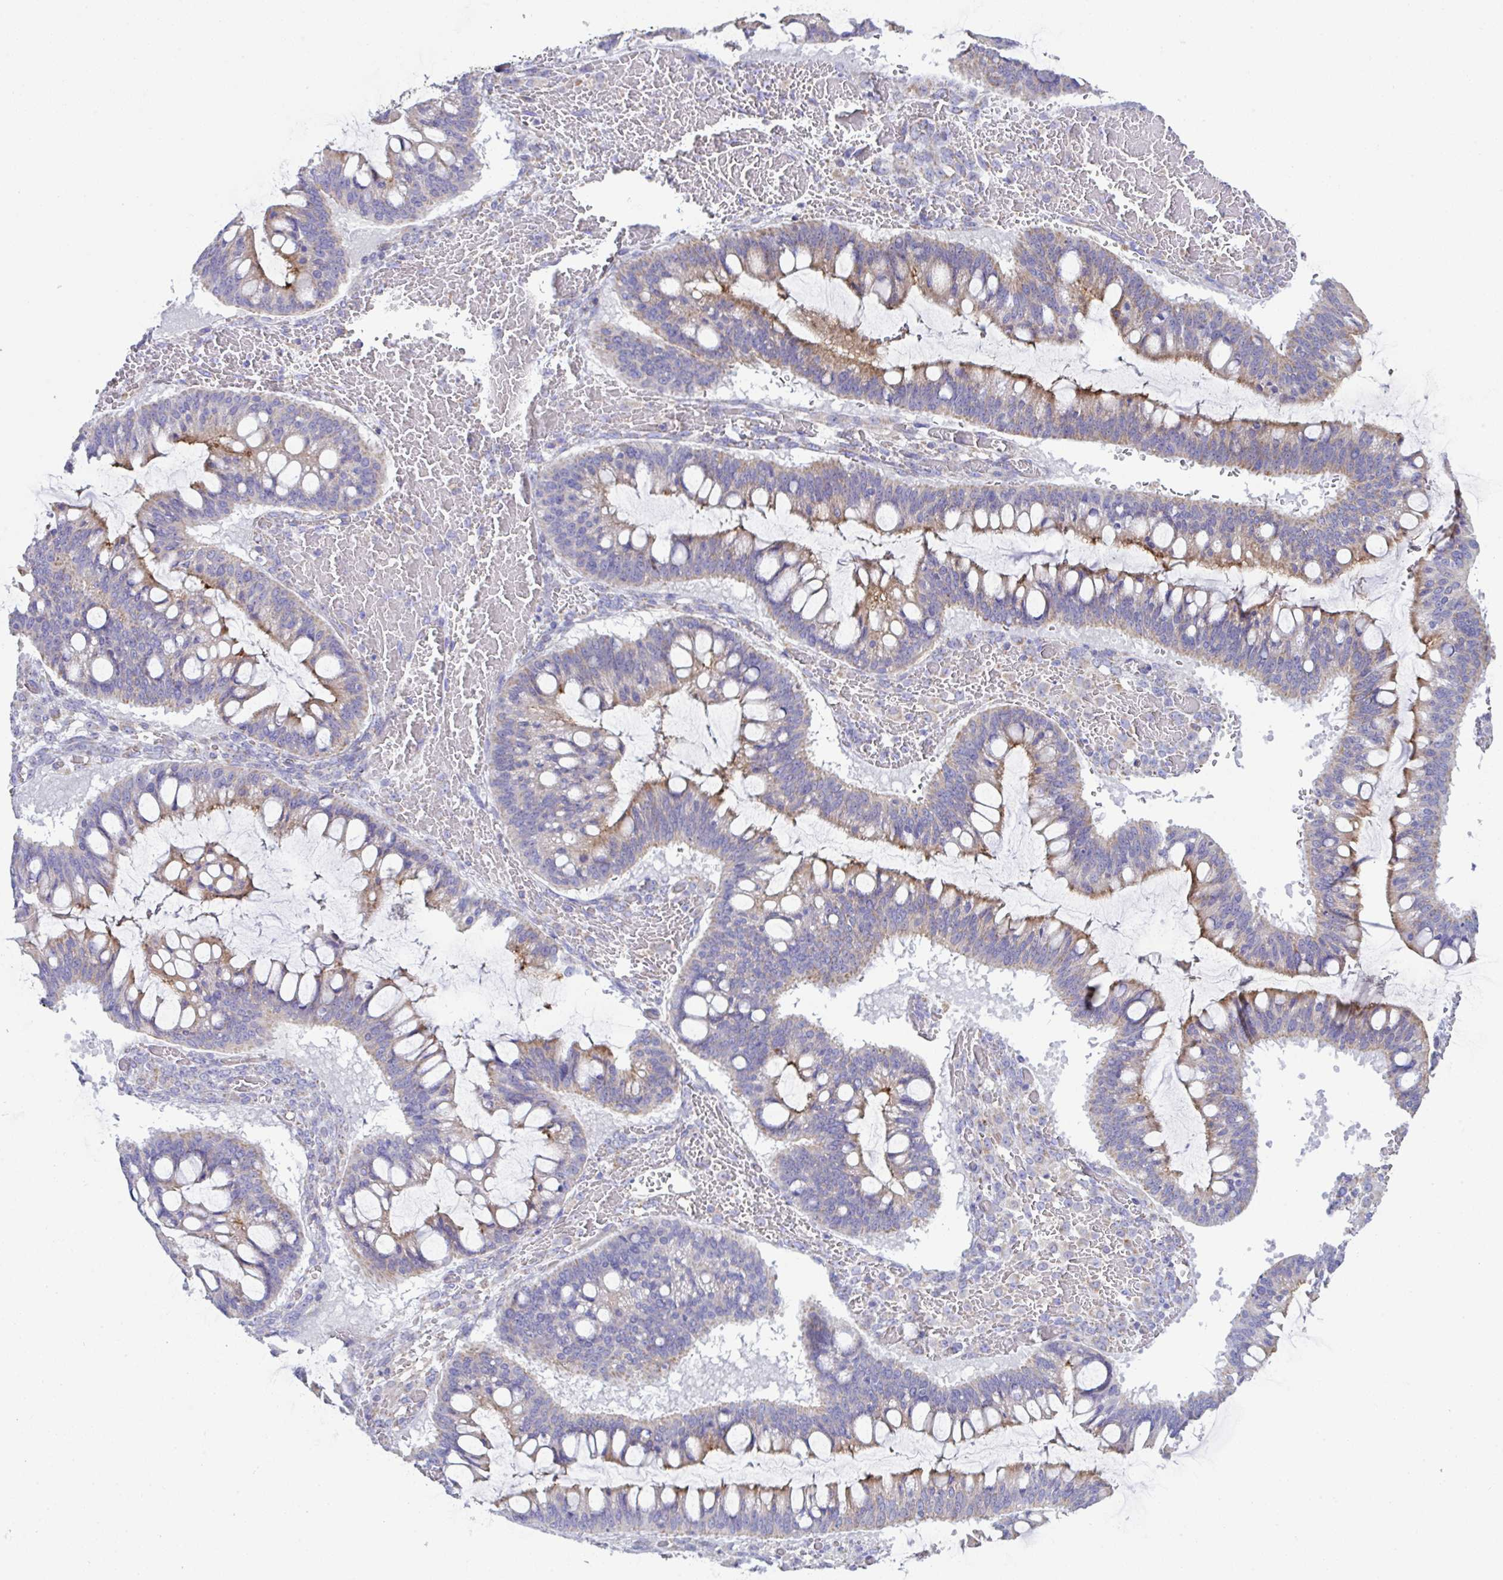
{"staining": {"intensity": "moderate", "quantity": "25%-75%", "location": "cytoplasmic/membranous"}, "tissue": "ovarian cancer", "cell_type": "Tumor cells", "image_type": "cancer", "snomed": [{"axis": "morphology", "description": "Cystadenocarcinoma, mucinous, NOS"}, {"axis": "topography", "description": "Ovary"}], "caption": "Immunohistochemical staining of ovarian cancer (mucinous cystadenocarcinoma) exhibits medium levels of moderate cytoplasmic/membranous protein positivity in approximately 25%-75% of tumor cells.", "gene": "DOK7", "patient": {"sex": "female", "age": 73}}